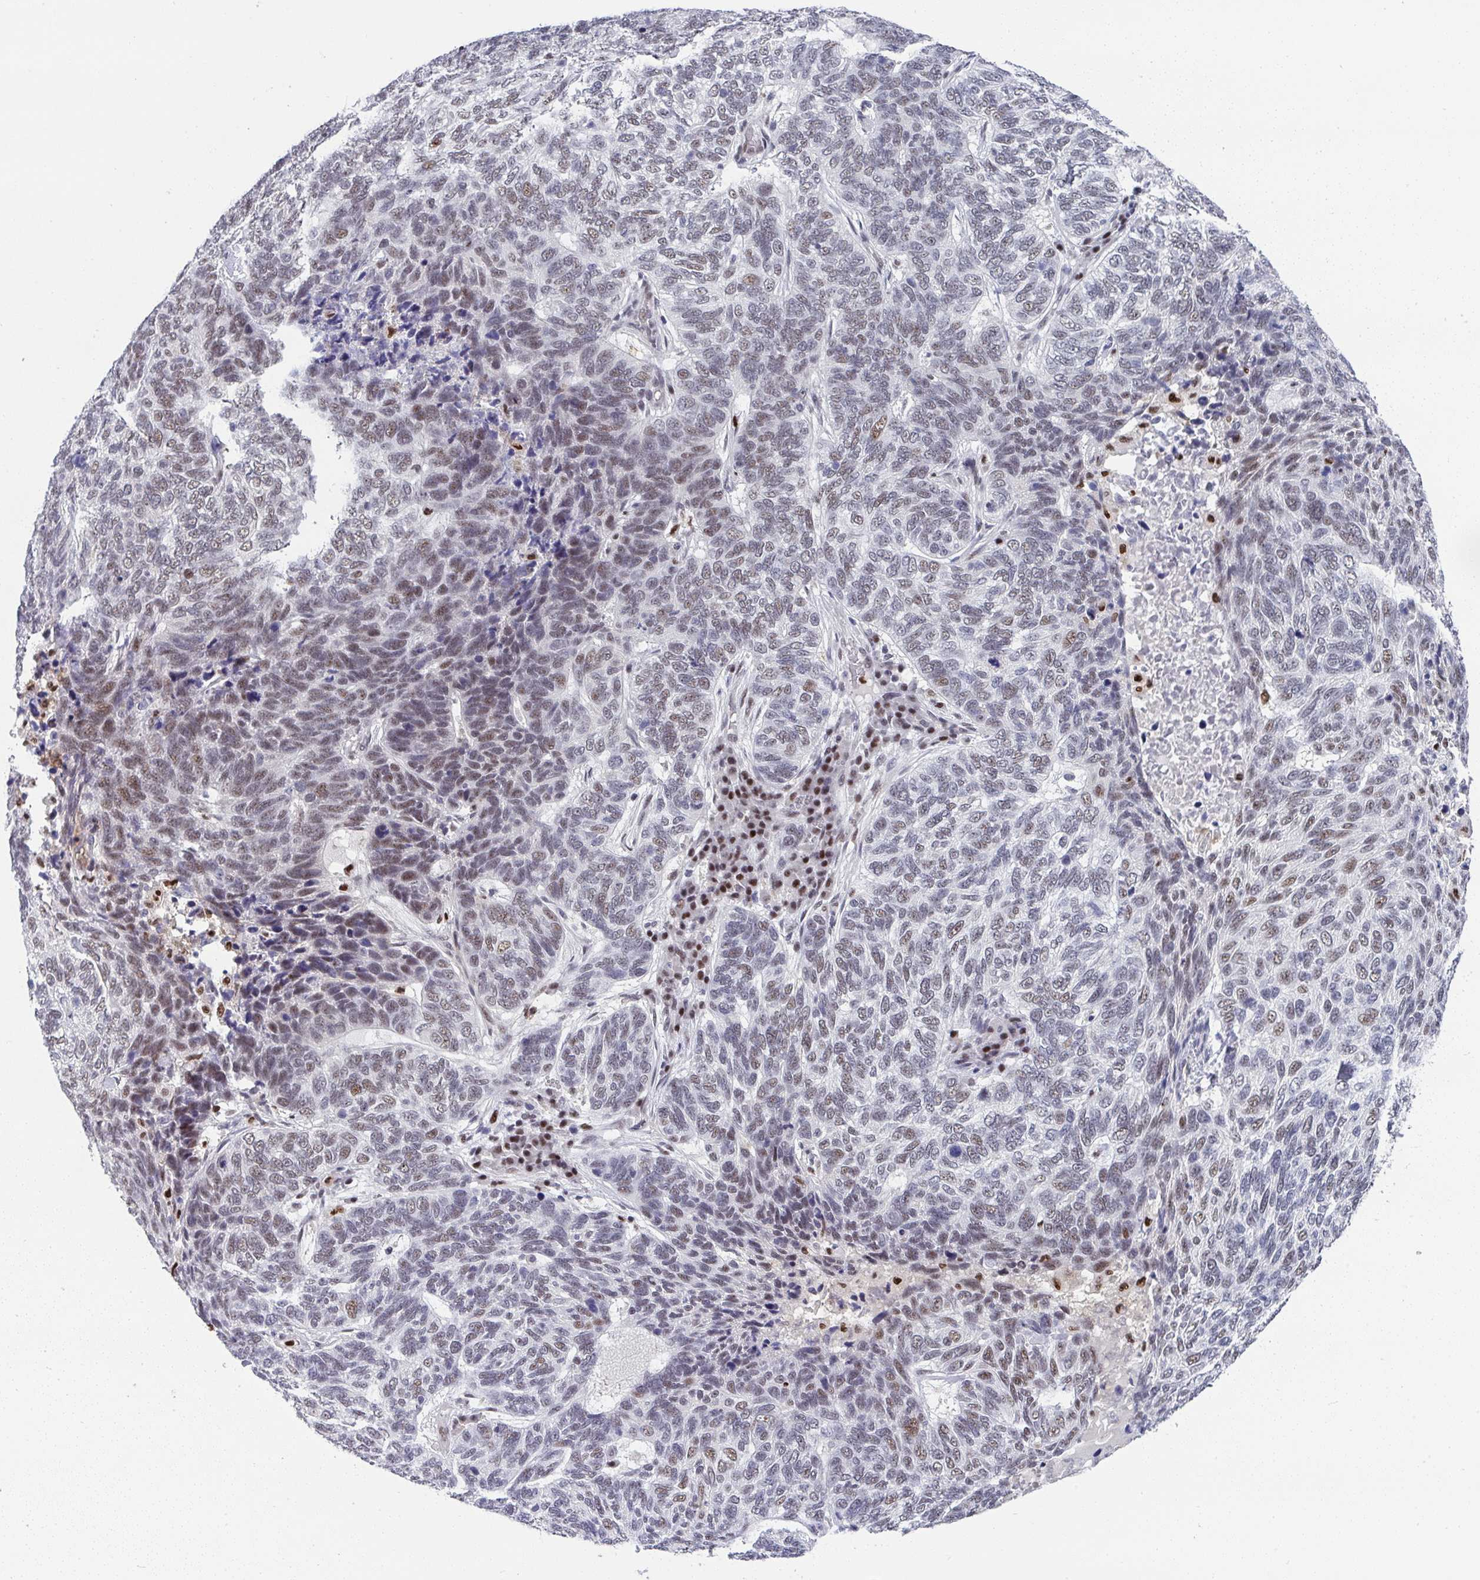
{"staining": {"intensity": "weak", "quantity": "25%-75%", "location": "nuclear"}, "tissue": "skin cancer", "cell_type": "Tumor cells", "image_type": "cancer", "snomed": [{"axis": "morphology", "description": "Basal cell carcinoma"}, {"axis": "topography", "description": "Skin"}], "caption": "A low amount of weak nuclear staining is seen in approximately 25%-75% of tumor cells in basal cell carcinoma (skin) tissue. (IHC, brightfield microscopy, high magnification).", "gene": "JDP2", "patient": {"sex": "female", "age": 65}}